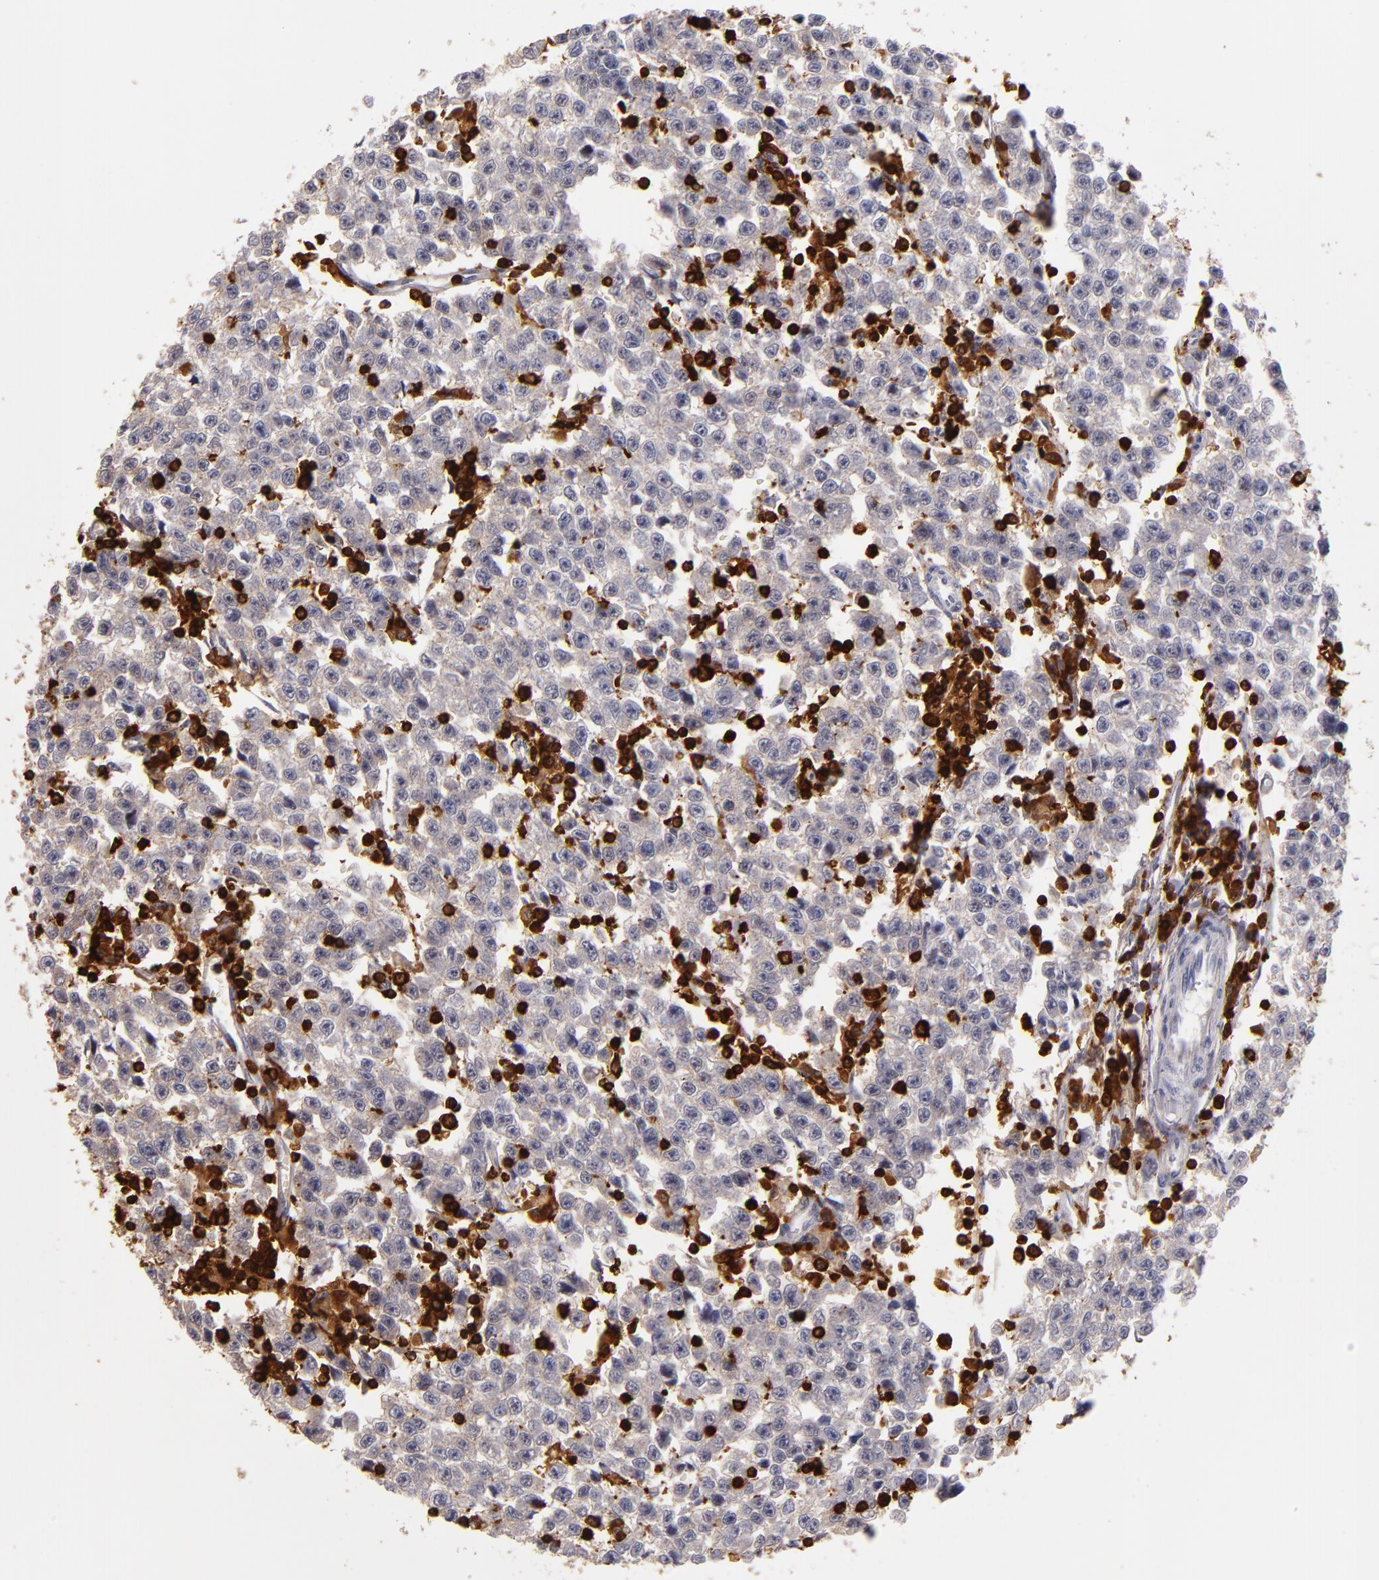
{"staining": {"intensity": "weak", "quantity": "25%-75%", "location": "cytoplasmic/membranous"}, "tissue": "testis cancer", "cell_type": "Tumor cells", "image_type": "cancer", "snomed": [{"axis": "morphology", "description": "Seminoma, NOS"}, {"axis": "topography", "description": "Testis"}], "caption": "Brown immunohistochemical staining in human testis cancer (seminoma) exhibits weak cytoplasmic/membranous positivity in approximately 25%-75% of tumor cells.", "gene": "WAS", "patient": {"sex": "male", "age": 35}}